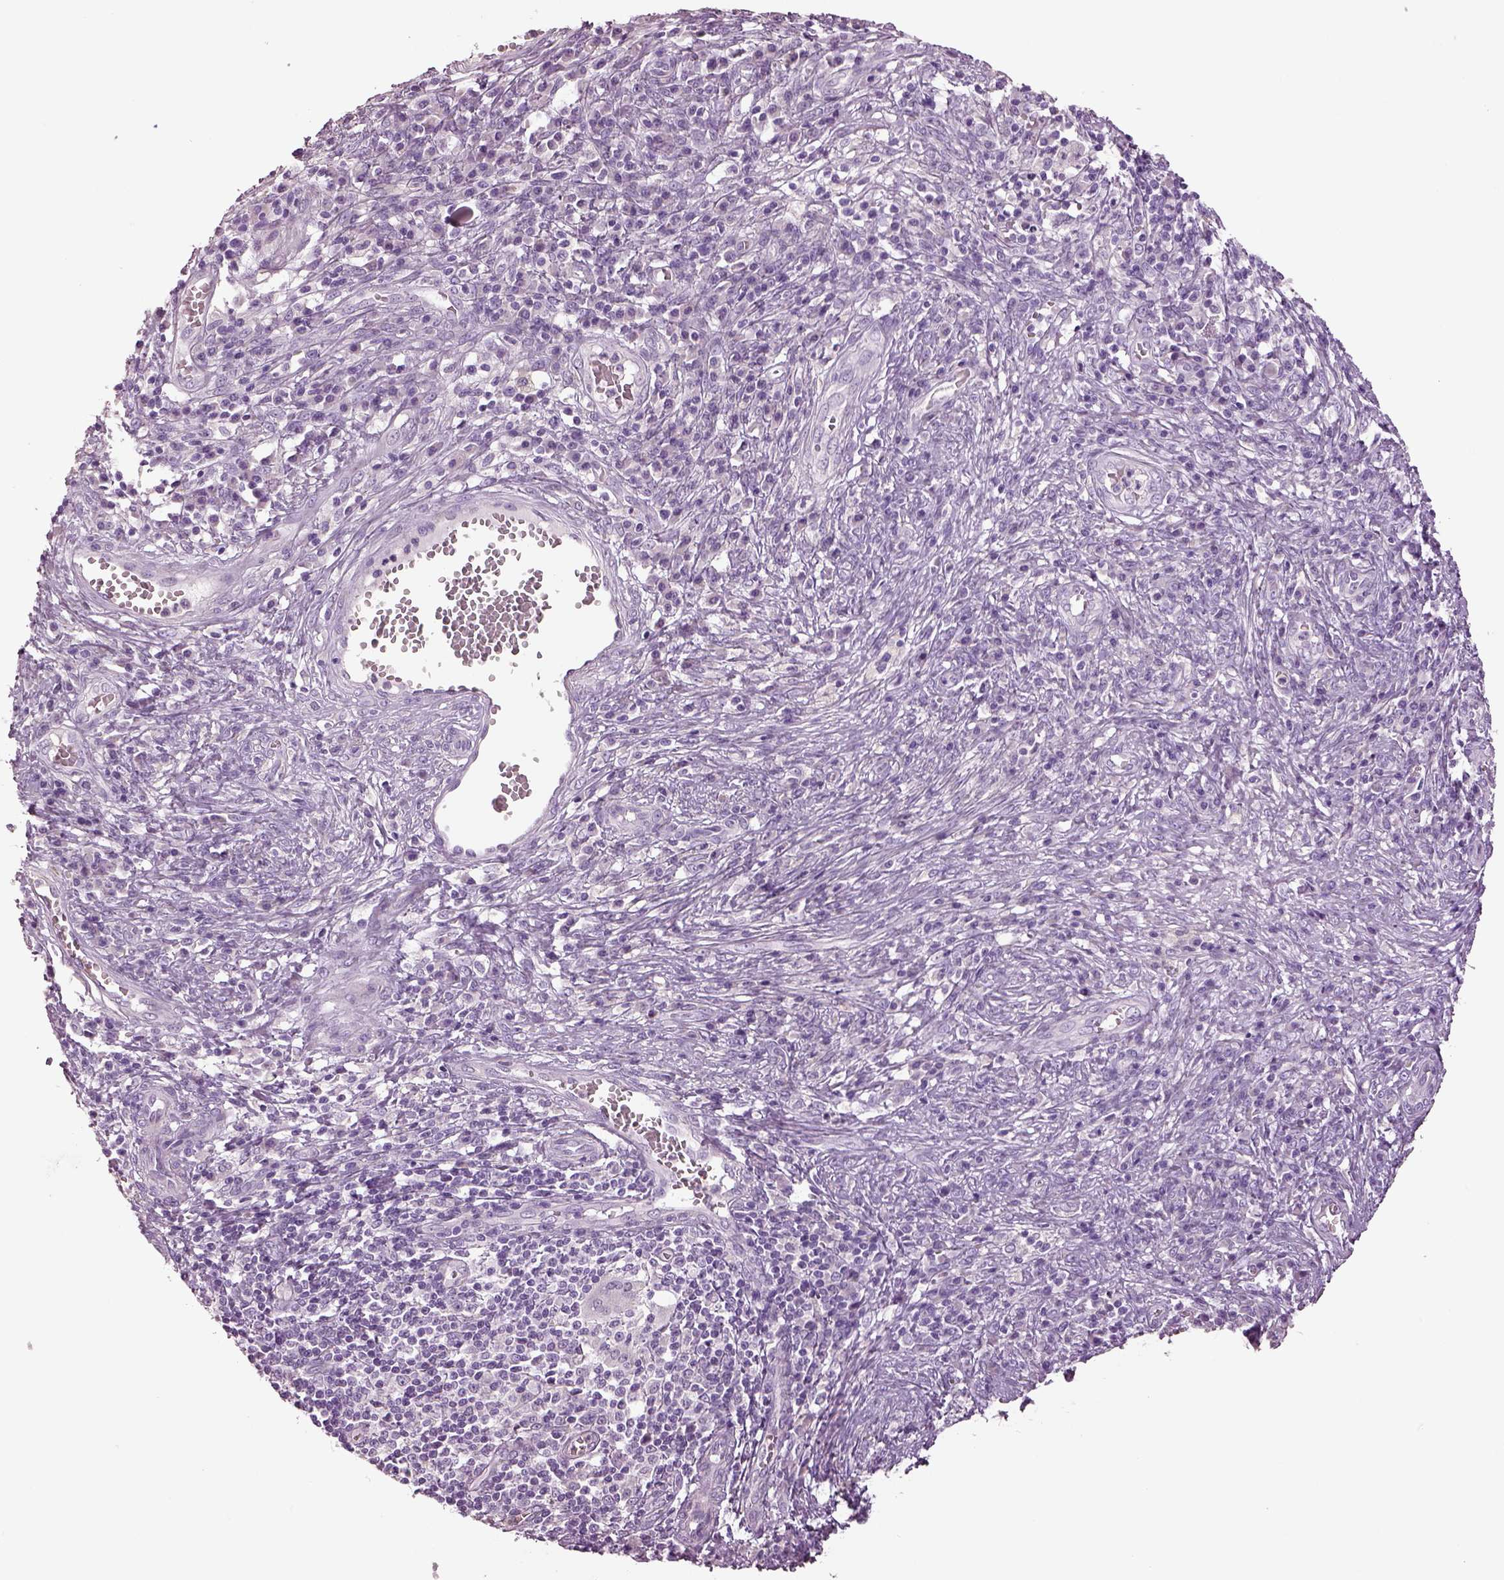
{"staining": {"intensity": "negative", "quantity": "none", "location": "none"}, "tissue": "cervical cancer", "cell_type": "Tumor cells", "image_type": "cancer", "snomed": [{"axis": "morphology", "description": "Squamous cell carcinoma, NOS"}, {"axis": "topography", "description": "Cervix"}], "caption": "Photomicrograph shows no protein staining in tumor cells of cervical squamous cell carcinoma tissue.", "gene": "GUCA1A", "patient": {"sex": "female", "age": 39}}